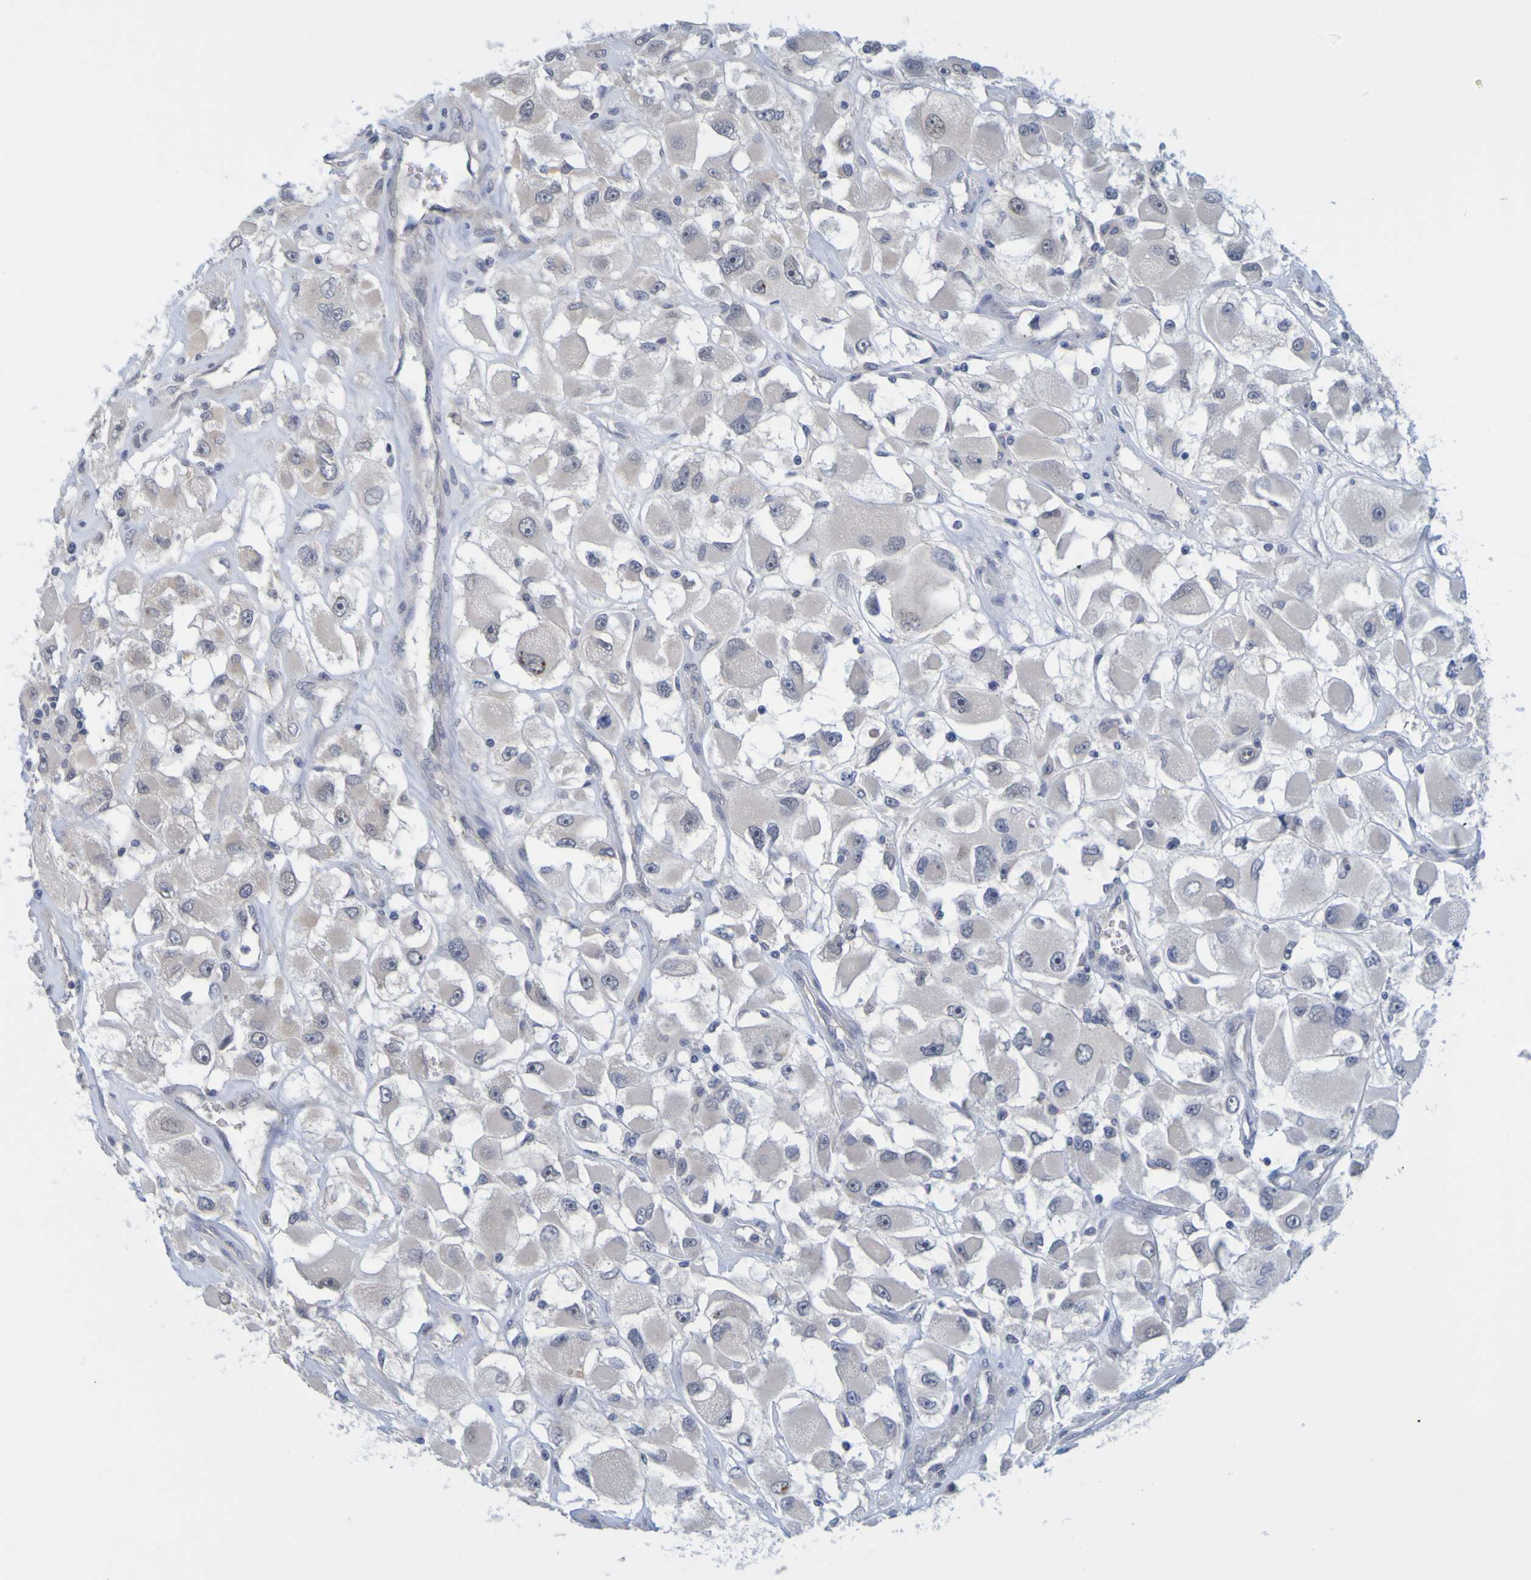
{"staining": {"intensity": "negative", "quantity": "none", "location": "none"}, "tissue": "renal cancer", "cell_type": "Tumor cells", "image_type": "cancer", "snomed": [{"axis": "morphology", "description": "Adenocarcinoma, NOS"}, {"axis": "topography", "description": "Kidney"}], "caption": "There is no significant staining in tumor cells of adenocarcinoma (renal). (Stains: DAB (3,3'-diaminobenzidine) IHC with hematoxylin counter stain, Microscopy: brightfield microscopy at high magnification).", "gene": "ENDOU", "patient": {"sex": "female", "age": 52}}